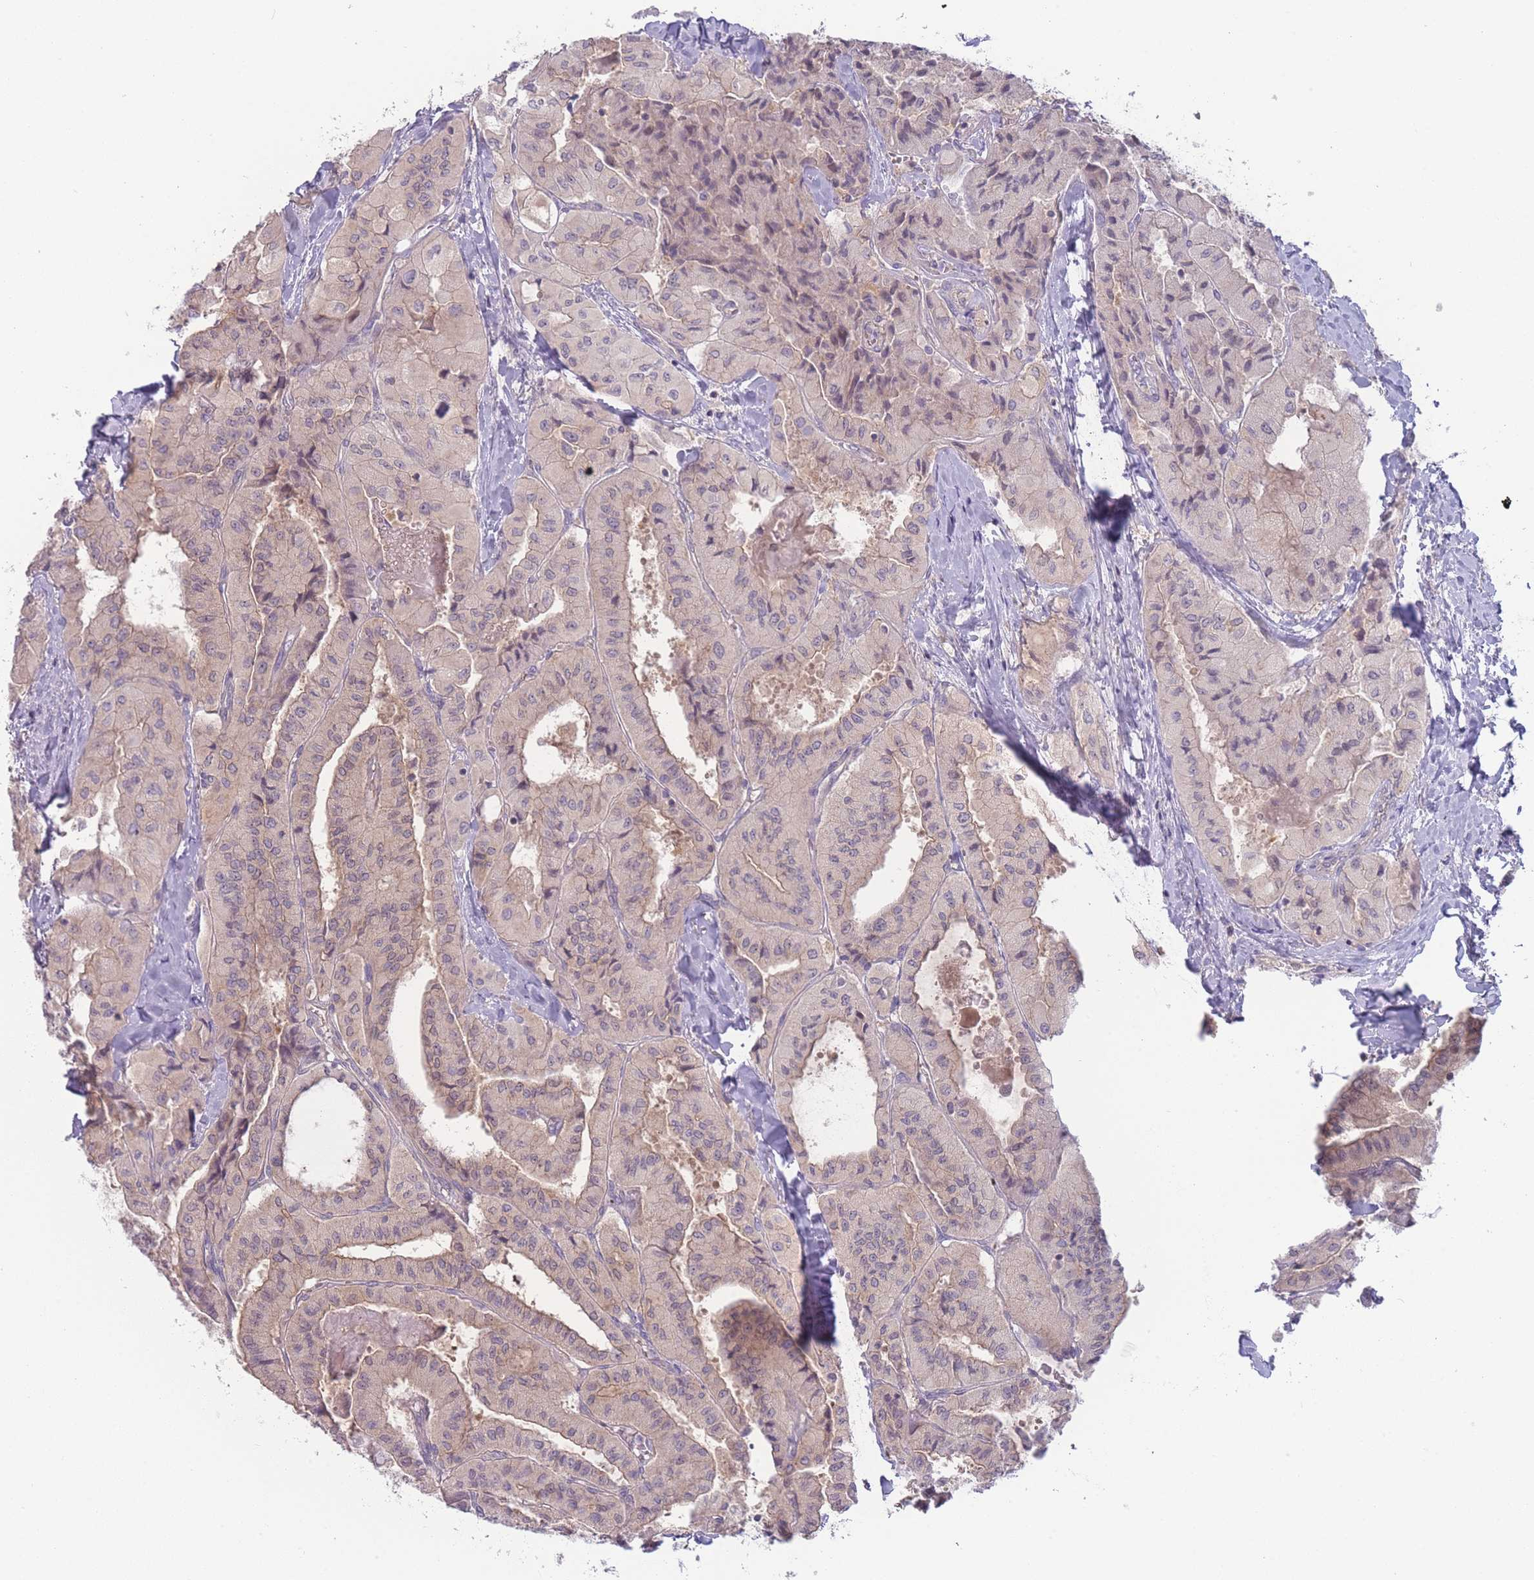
{"staining": {"intensity": "weak", "quantity": "<25%", "location": "cytoplasmic/membranous,nuclear"}, "tissue": "thyroid cancer", "cell_type": "Tumor cells", "image_type": "cancer", "snomed": [{"axis": "morphology", "description": "Normal tissue, NOS"}, {"axis": "morphology", "description": "Papillary adenocarcinoma, NOS"}, {"axis": "topography", "description": "Thyroid gland"}], "caption": "A micrograph of human thyroid cancer is negative for staining in tumor cells.", "gene": "SPHKAP", "patient": {"sex": "female", "age": 59}}